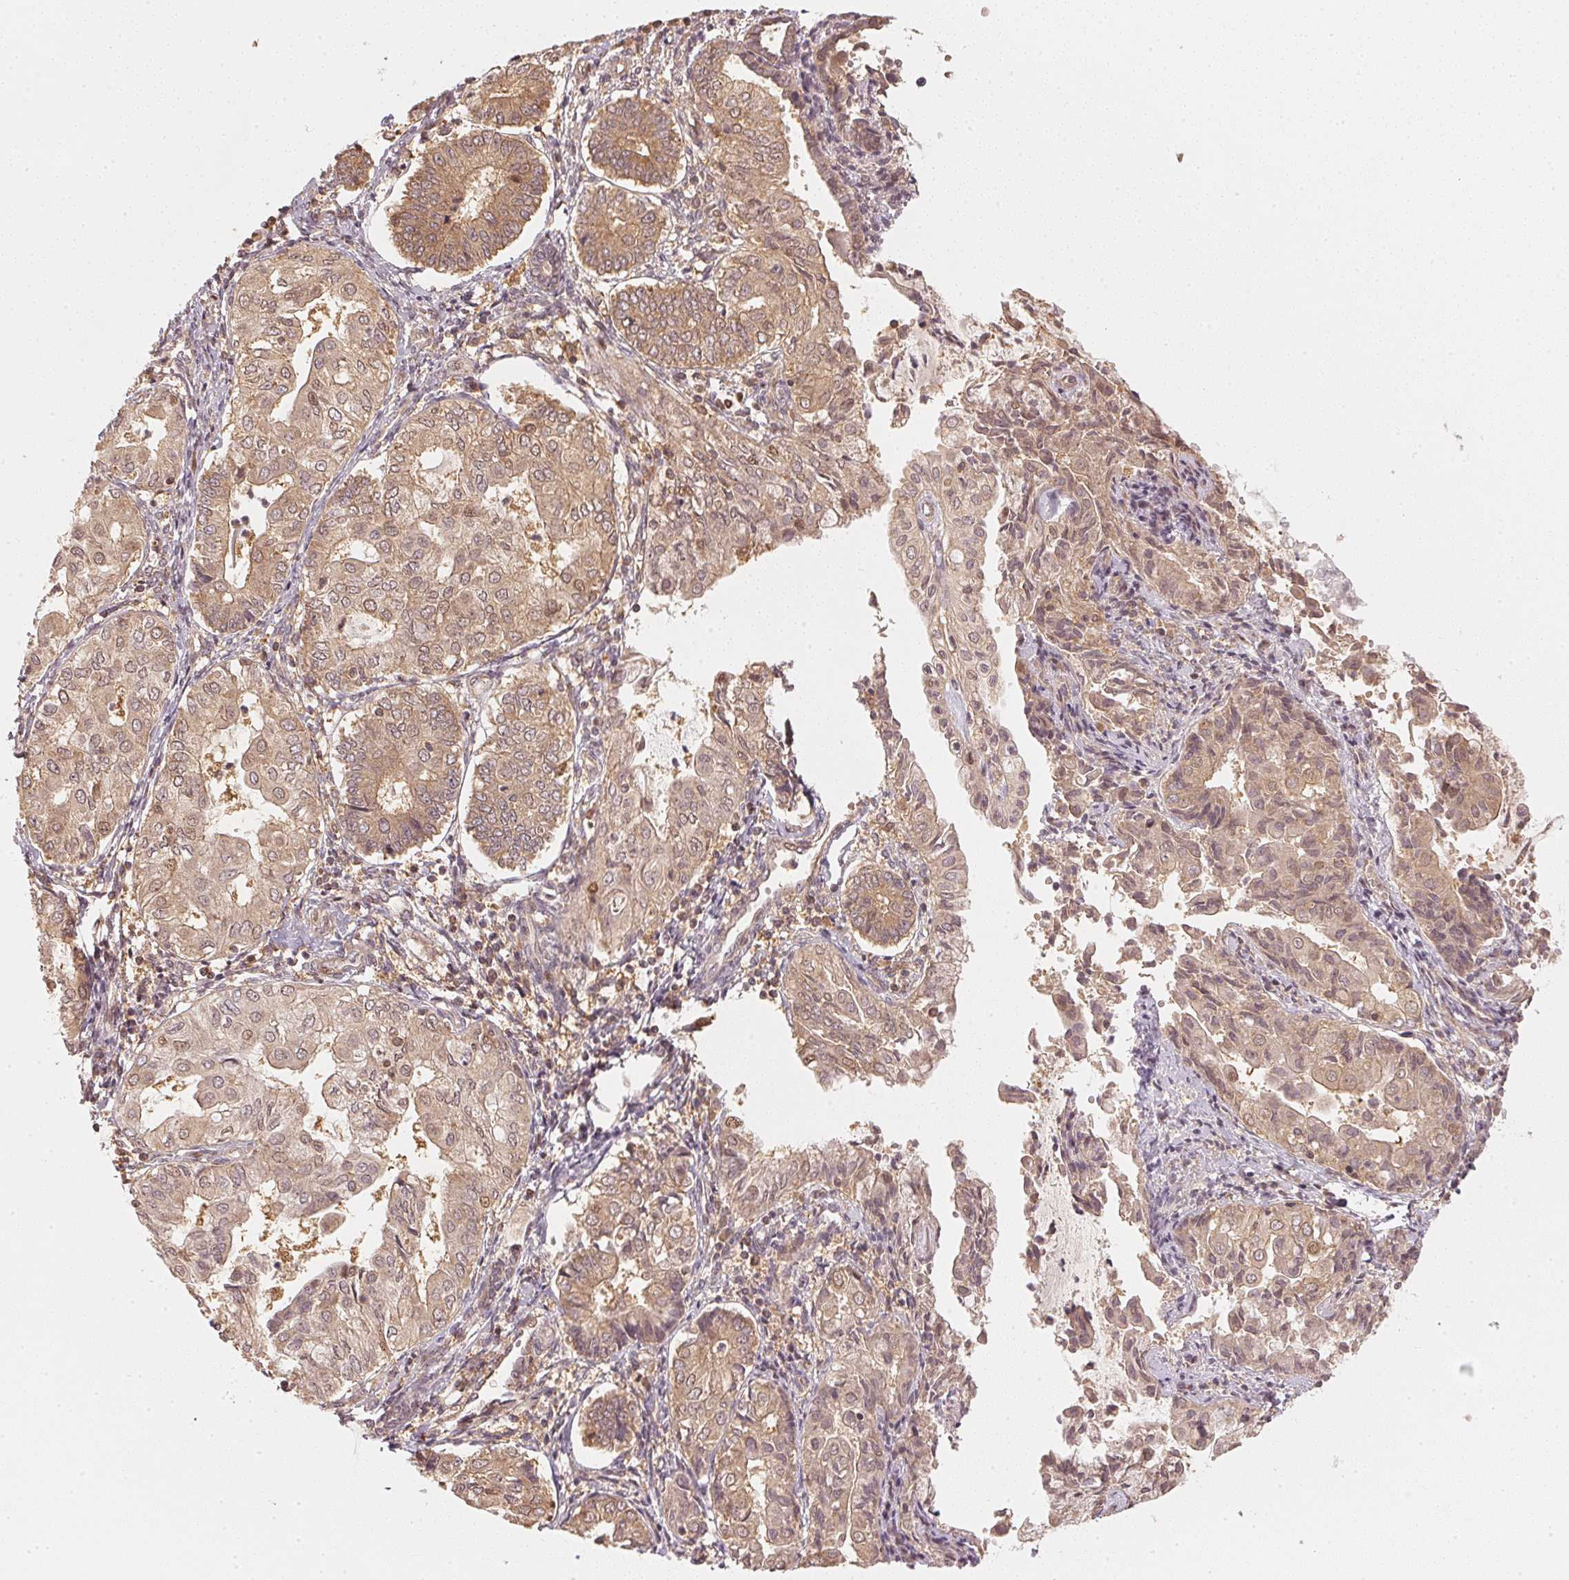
{"staining": {"intensity": "weak", "quantity": "25%-75%", "location": "cytoplasmic/membranous,nuclear"}, "tissue": "endometrial cancer", "cell_type": "Tumor cells", "image_type": "cancer", "snomed": [{"axis": "morphology", "description": "Adenocarcinoma, NOS"}, {"axis": "topography", "description": "Endometrium"}], "caption": "DAB (3,3'-diaminobenzidine) immunohistochemical staining of human endometrial adenocarcinoma exhibits weak cytoplasmic/membranous and nuclear protein staining in about 25%-75% of tumor cells.", "gene": "UBE2L3", "patient": {"sex": "female", "age": 68}}